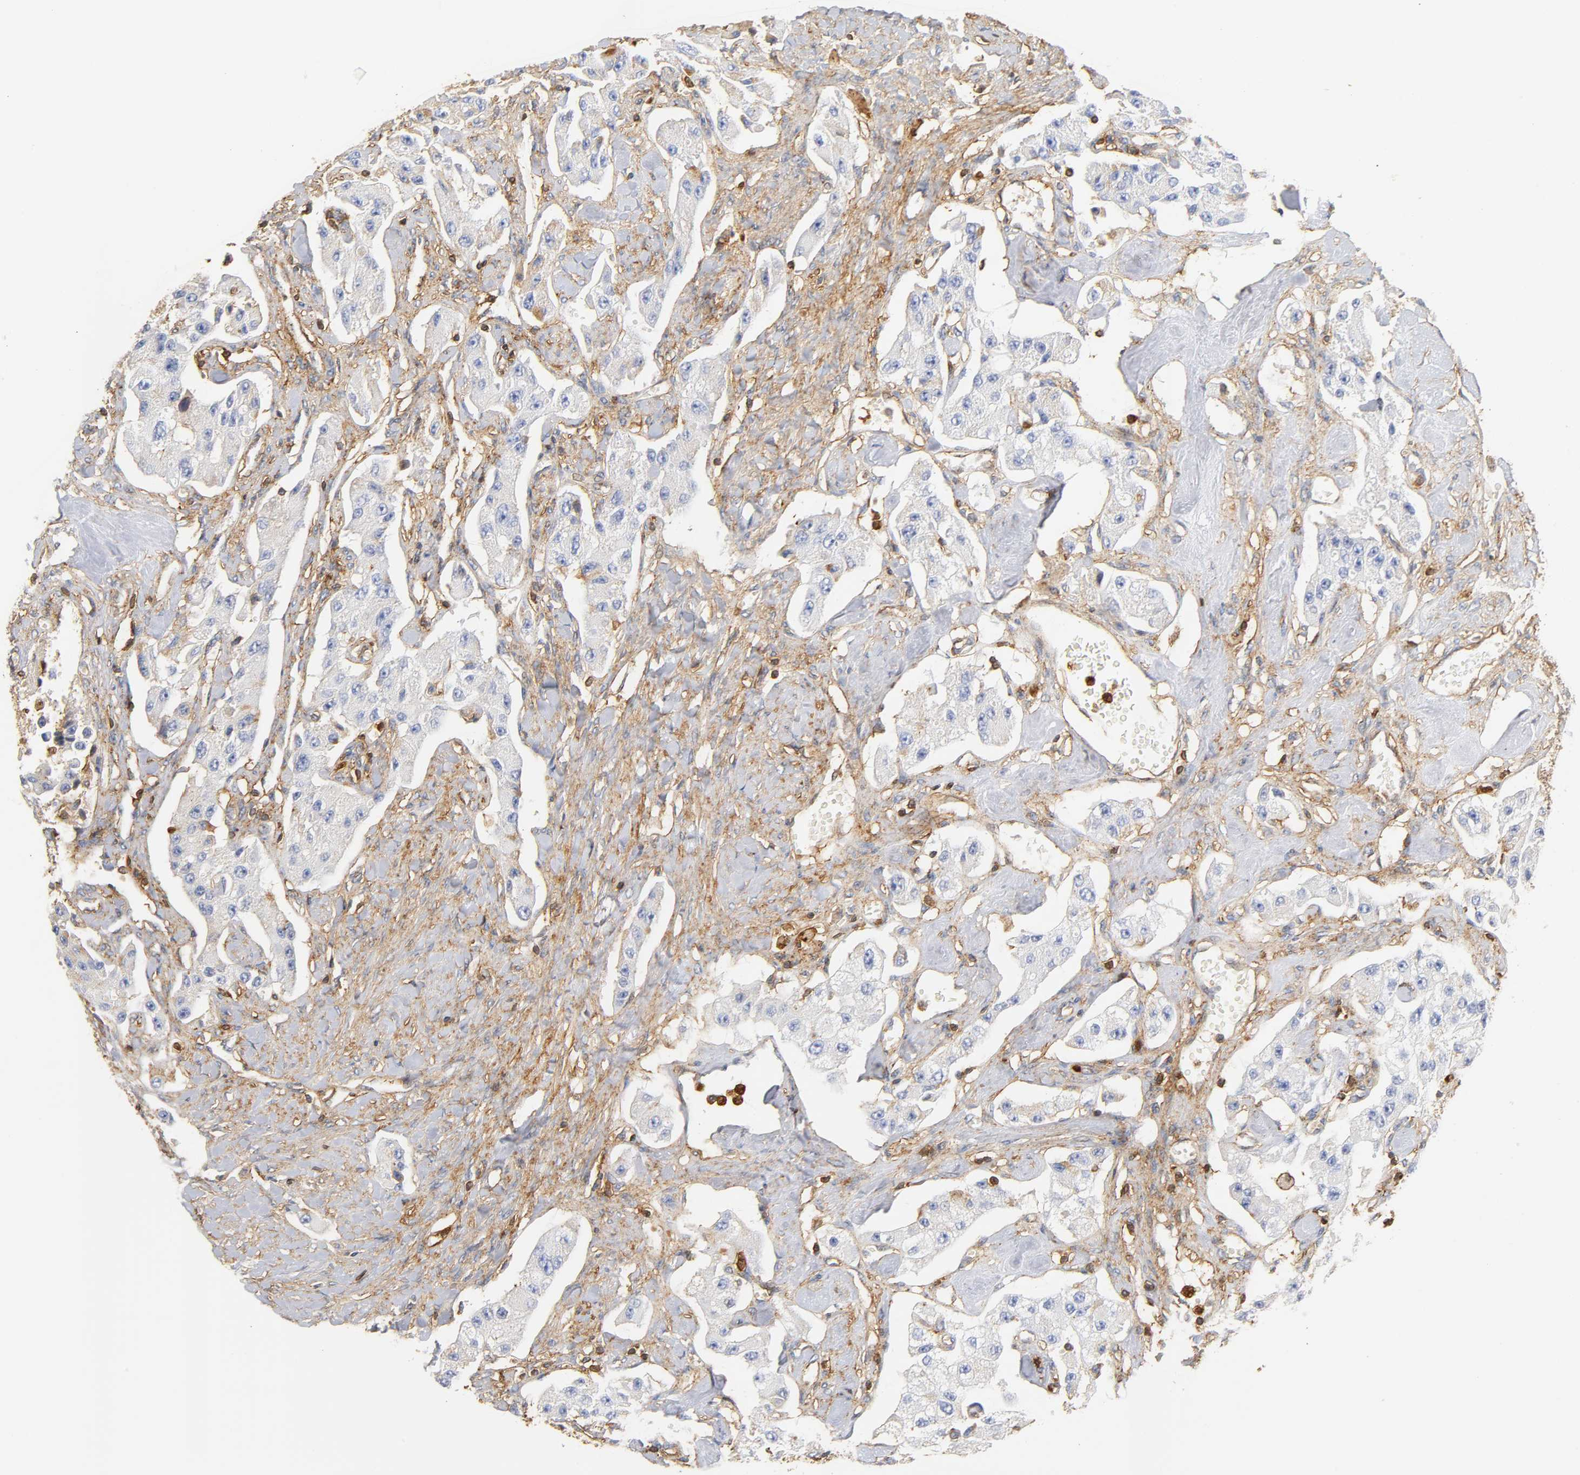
{"staining": {"intensity": "weak", "quantity": ">75%", "location": "cytoplasmic/membranous,nuclear"}, "tissue": "carcinoid", "cell_type": "Tumor cells", "image_type": "cancer", "snomed": [{"axis": "morphology", "description": "Carcinoid, malignant, NOS"}, {"axis": "topography", "description": "Pancreas"}], "caption": "Carcinoid stained with IHC exhibits weak cytoplasmic/membranous and nuclear positivity in about >75% of tumor cells. (DAB = brown stain, brightfield microscopy at high magnification).", "gene": "ANXA11", "patient": {"sex": "male", "age": 41}}